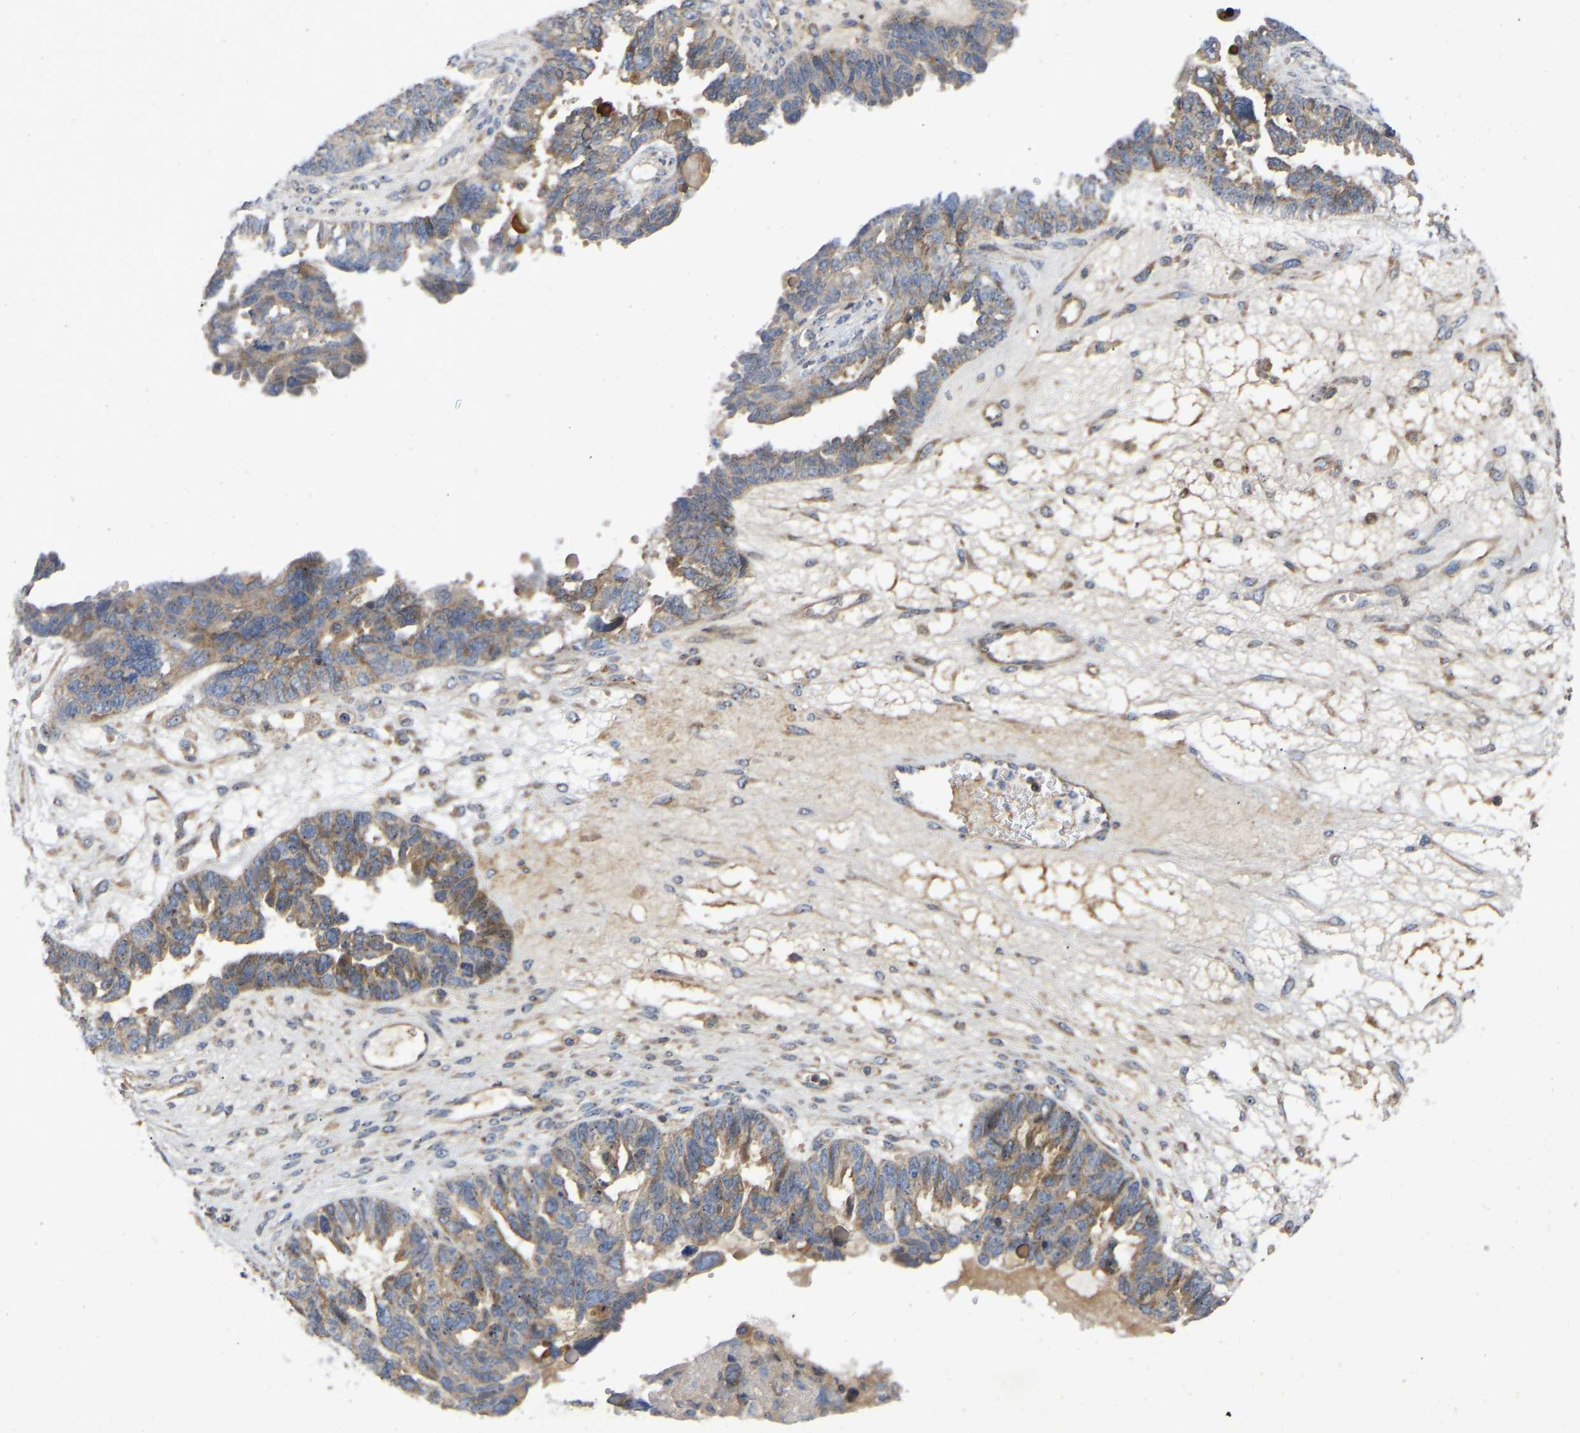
{"staining": {"intensity": "moderate", "quantity": "25%-75%", "location": "cytoplasmic/membranous"}, "tissue": "ovarian cancer", "cell_type": "Tumor cells", "image_type": "cancer", "snomed": [{"axis": "morphology", "description": "Cystadenocarcinoma, serous, NOS"}, {"axis": "topography", "description": "Ovary"}], "caption": "A brown stain highlights moderate cytoplasmic/membranous expression of a protein in human ovarian cancer (serous cystadenocarcinoma) tumor cells.", "gene": "PRDM14", "patient": {"sex": "female", "age": 79}}